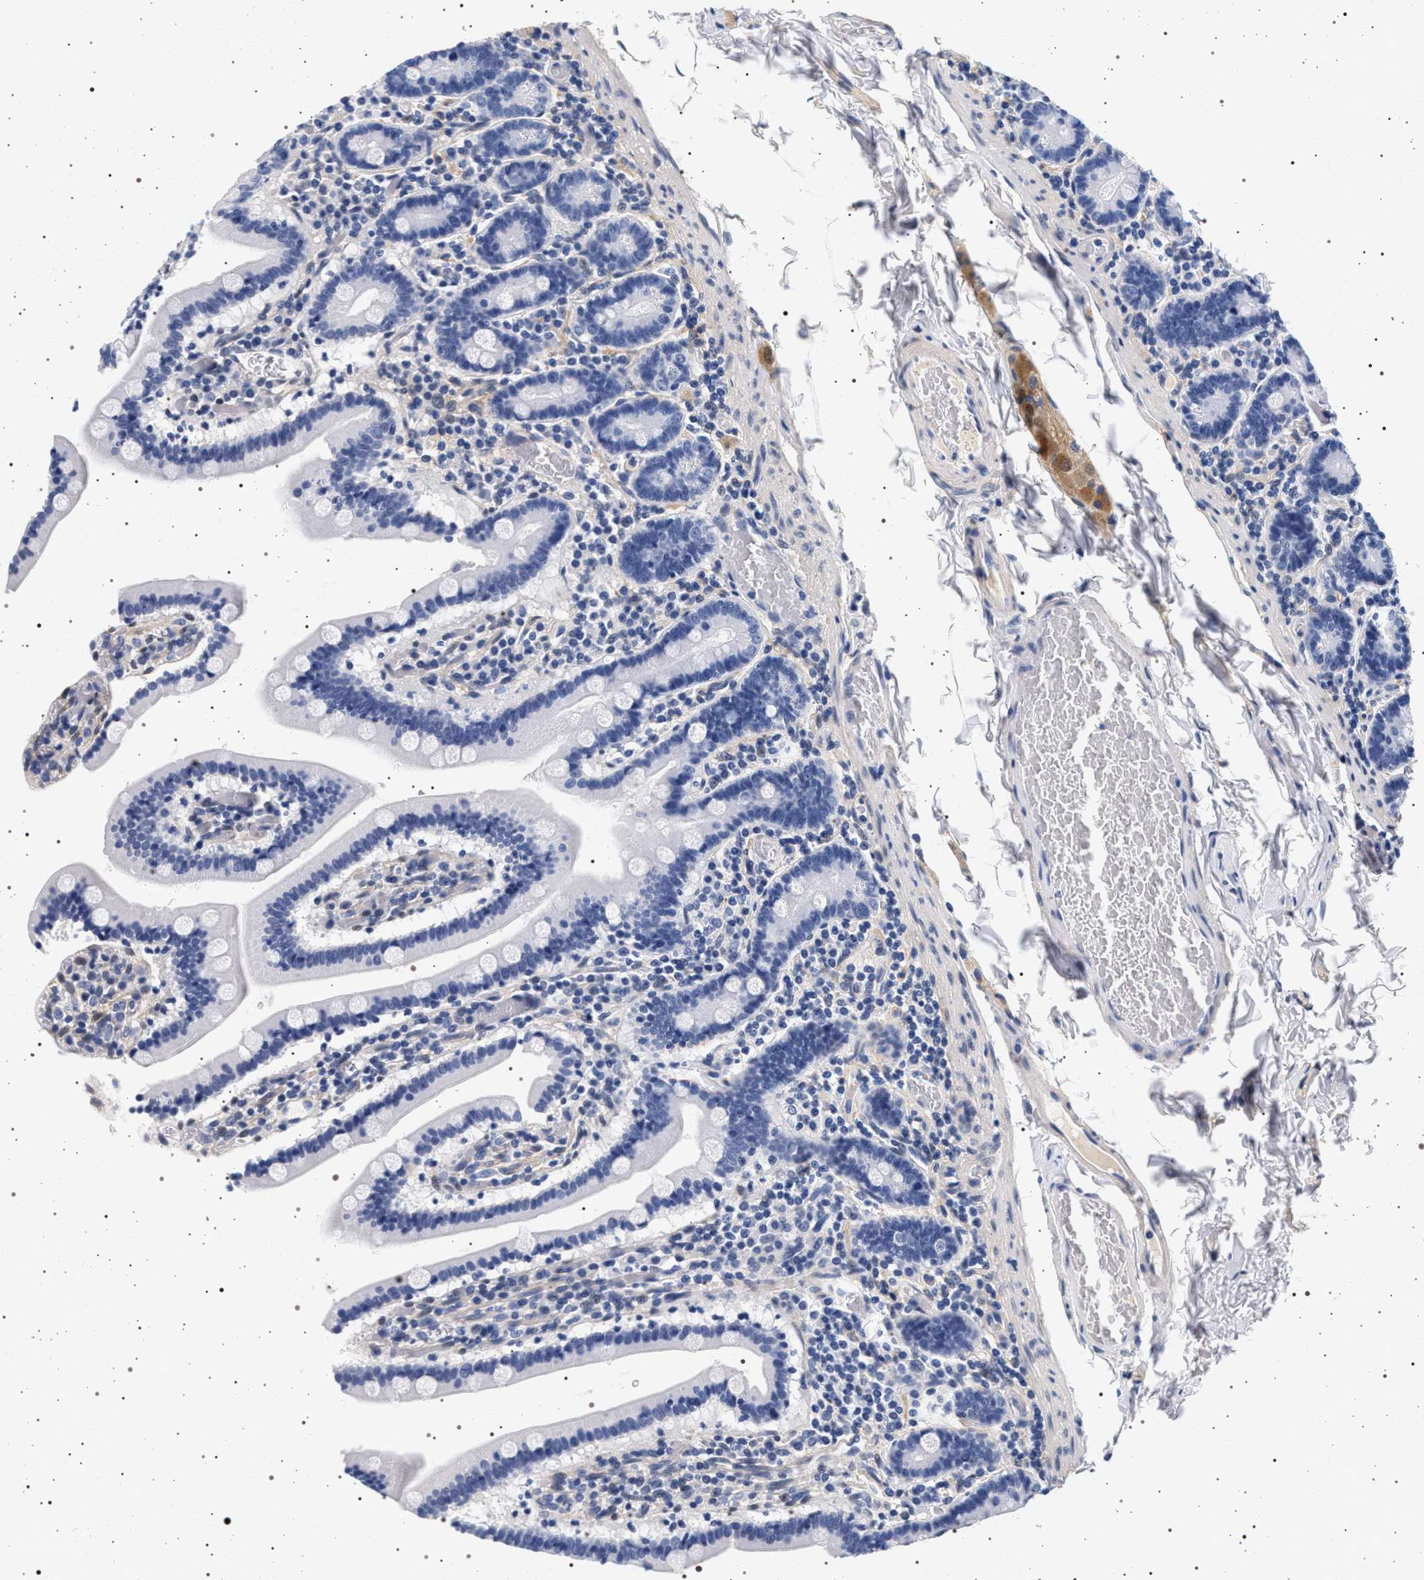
{"staining": {"intensity": "negative", "quantity": "none", "location": "none"}, "tissue": "duodenum", "cell_type": "Glandular cells", "image_type": "normal", "snomed": [{"axis": "morphology", "description": "Normal tissue, NOS"}, {"axis": "topography", "description": "Duodenum"}], "caption": "The histopathology image reveals no significant staining in glandular cells of duodenum. (DAB (3,3'-diaminobenzidine) immunohistochemistry with hematoxylin counter stain).", "gene": "MAPK10", "patient": {"sex": "female", "age": 53}}